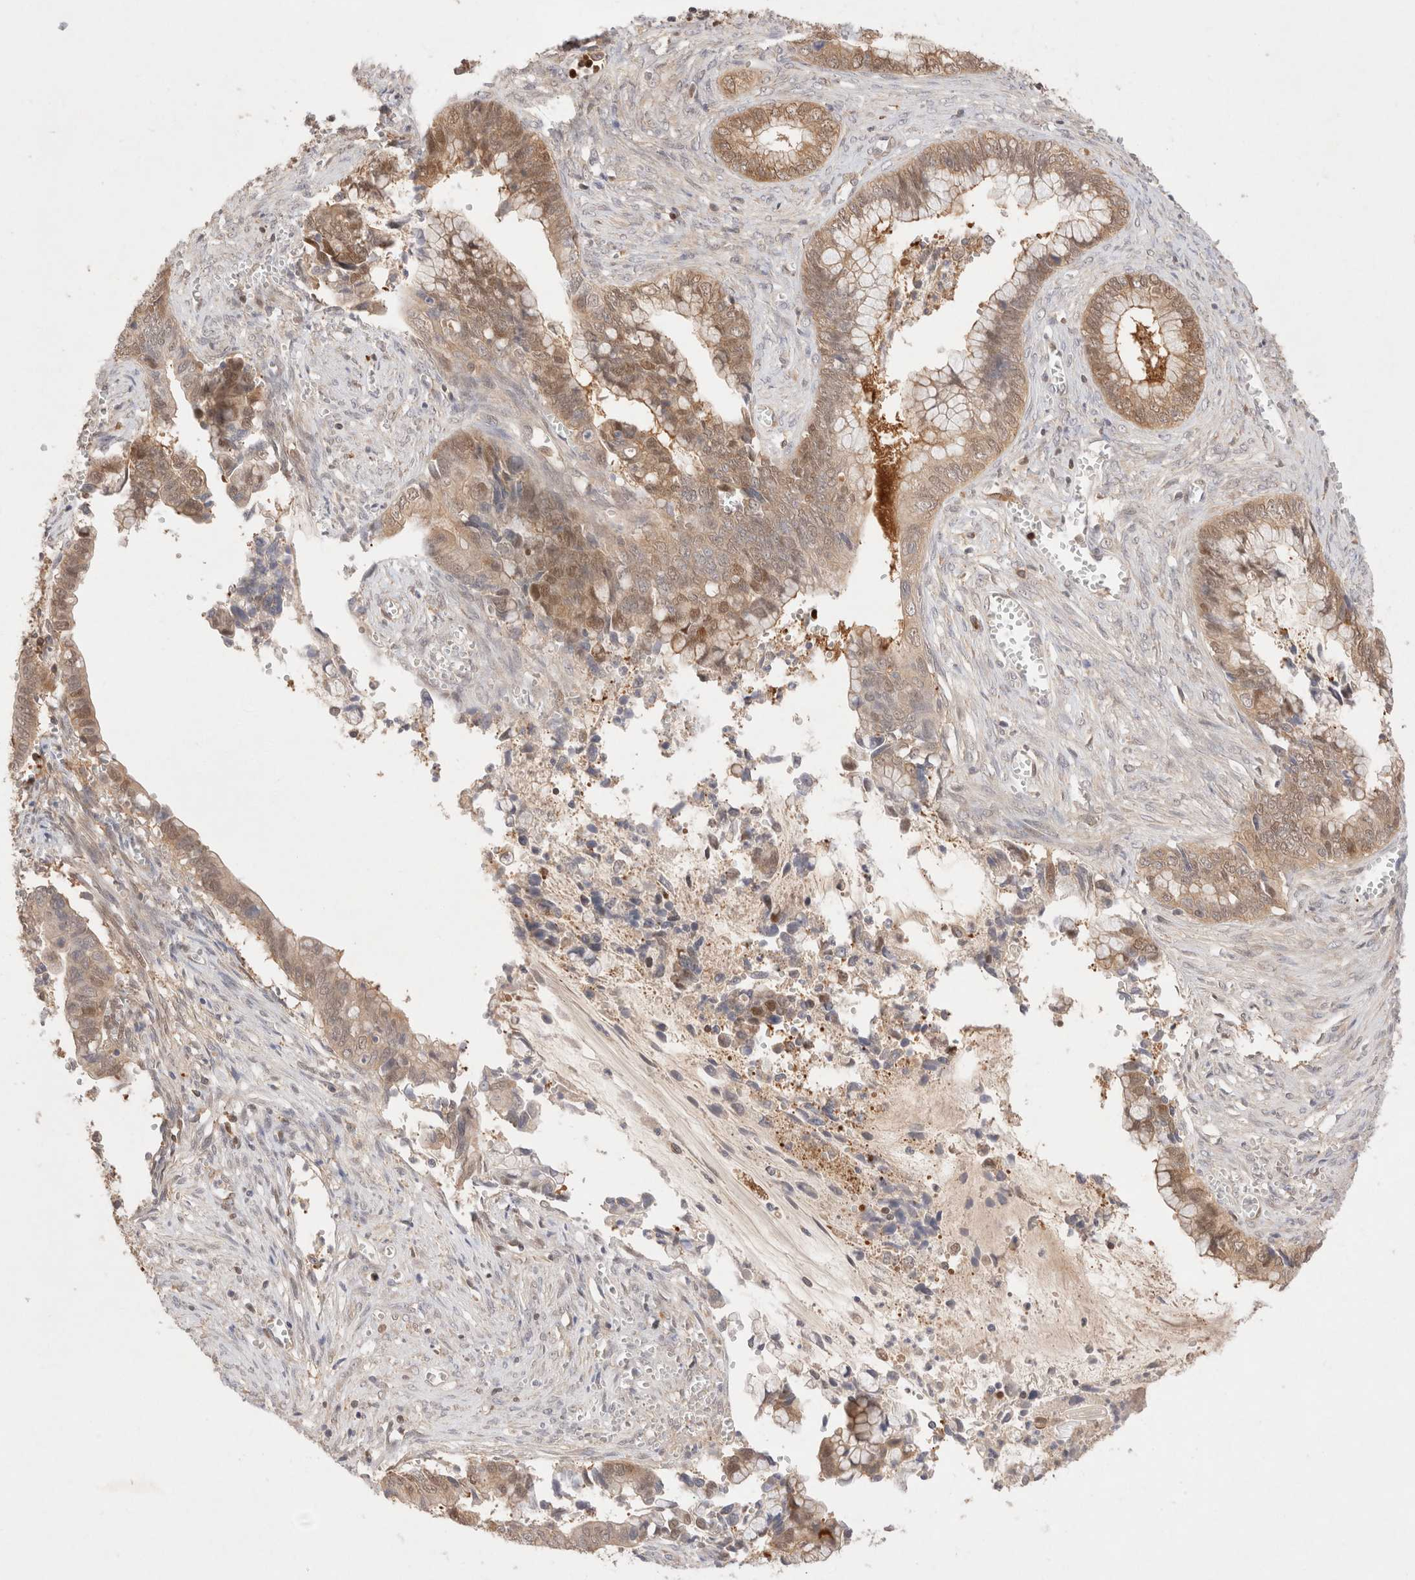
{"staining": {"intensity": "weak", "quantity": ">75%", "location": "cytoplasmic/membranous,nuclear"}, "tissue": "cervical cancer", "cell_type": "Tumor cells", "image_type": "cancer", "snomed": [{"axis": "morphology", "description": "Adenocarcinoma, NOS"}, {"axis": "topography", "description": "Cervix"}], "caption": "Immunohistochemical staining of human adenocarcinoma (cervical) displays low levels of weak cytoplasmic/membranous and nuclear protein staining in approximately >75% of tumor cells.", "gene": "STARD10", "patient": {"sex": "female", "age": 44}}